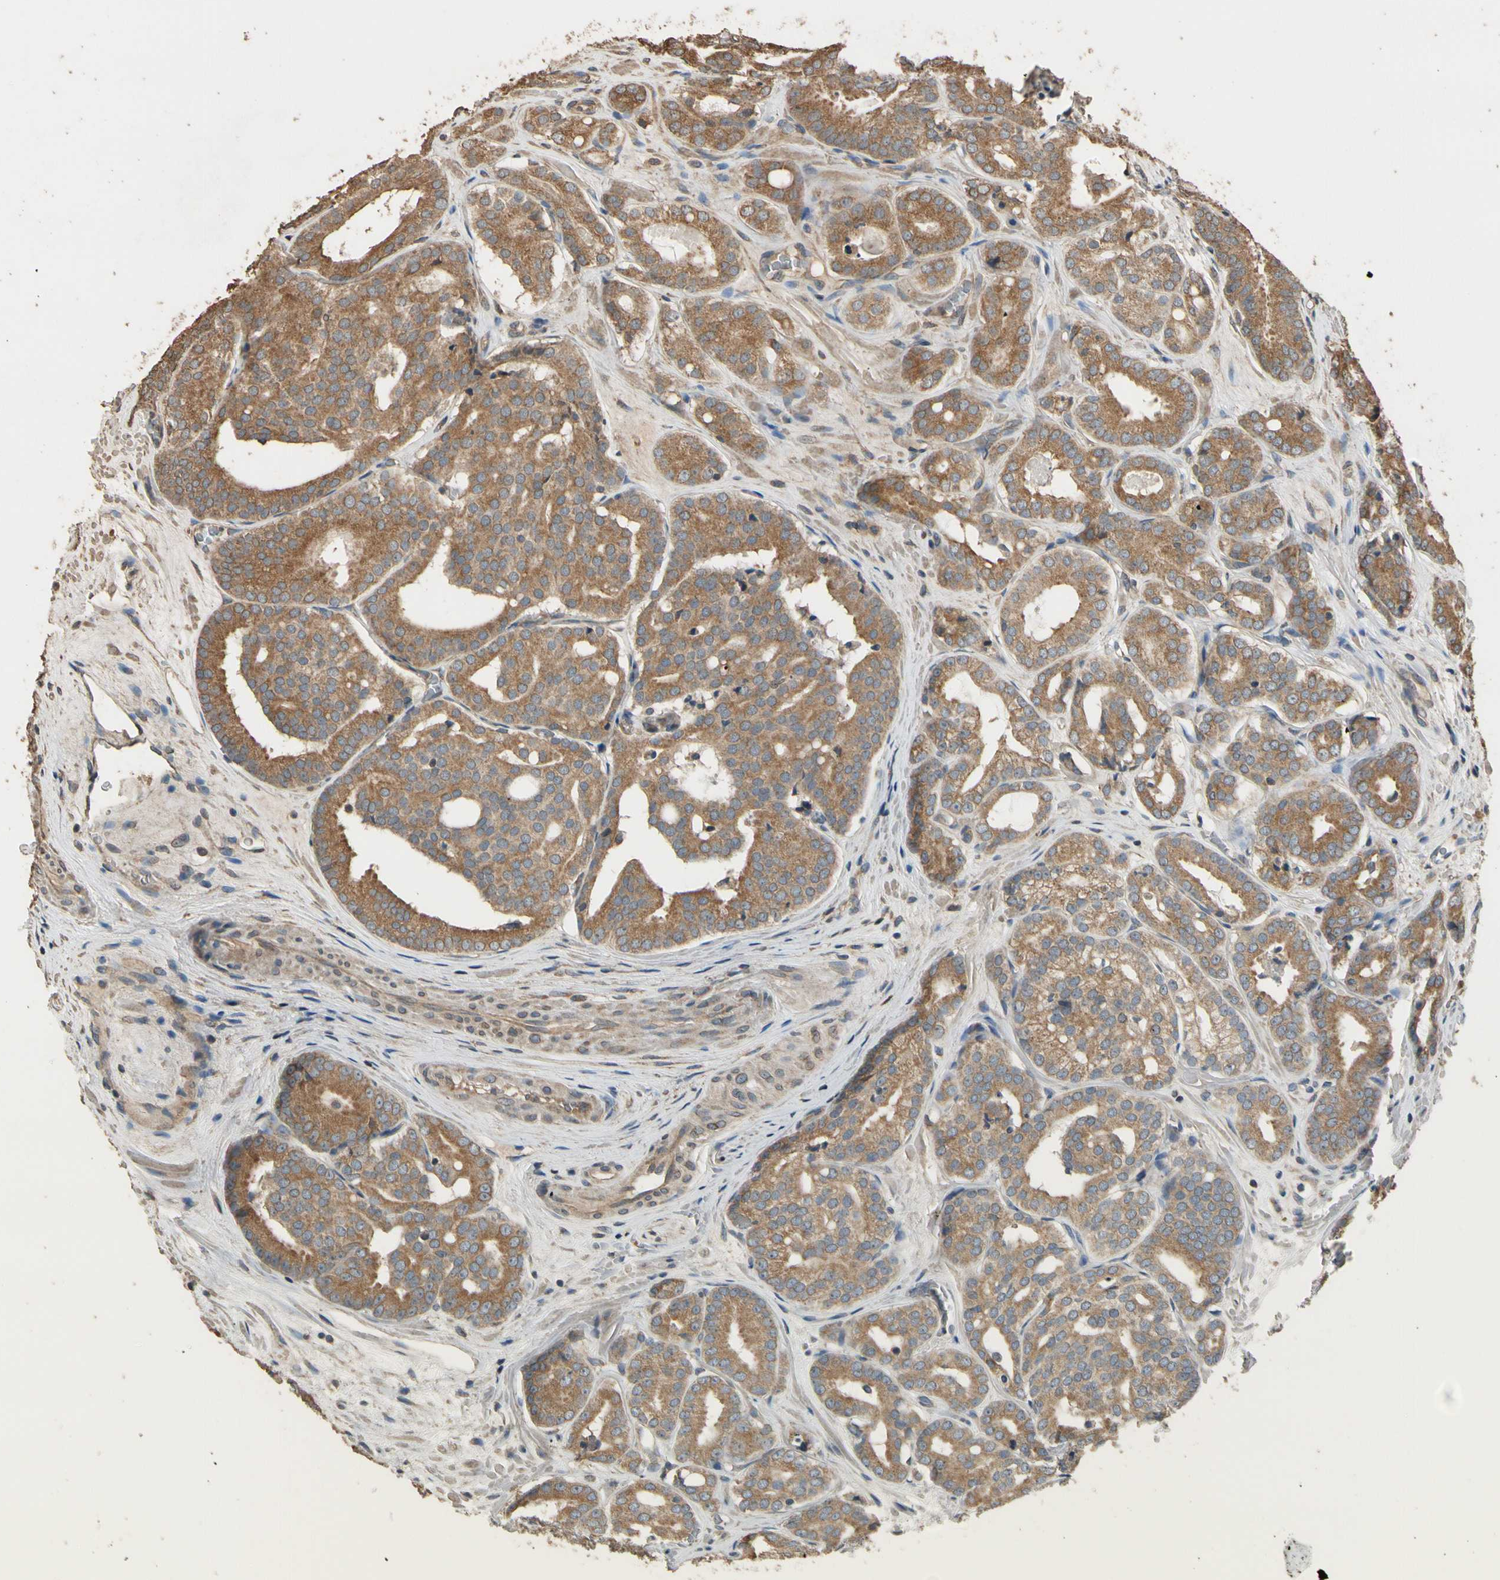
{"staining": {"intensity": "strong", "quantity": ">75%", "location": "cytoplasmic/membranous"}, "tissue": "prostate cancer", "cell_type": "Tumor cells", "image_type": "cancer", "snomed": [{"axis": "morphology", "description": "Adenocarcinoma, High grade"}, {"axis": "topography", "description": "Prostate"}], "caption": "Immunohistochemistry (IHC) staining of prostate cancer (high-grade adenocarcinoma), which shows high levels of strong cytoplasmic/membranous expression in about >75% of tumor cells indicating strong cytoplasmic/membranous protein positivity. The staining was performed using DAB (brown) for protein detection and nuclei were counterstained in hematoxylin (blue).", "gene": "STX18", "patient": {"sex": "male", "age": 64}}